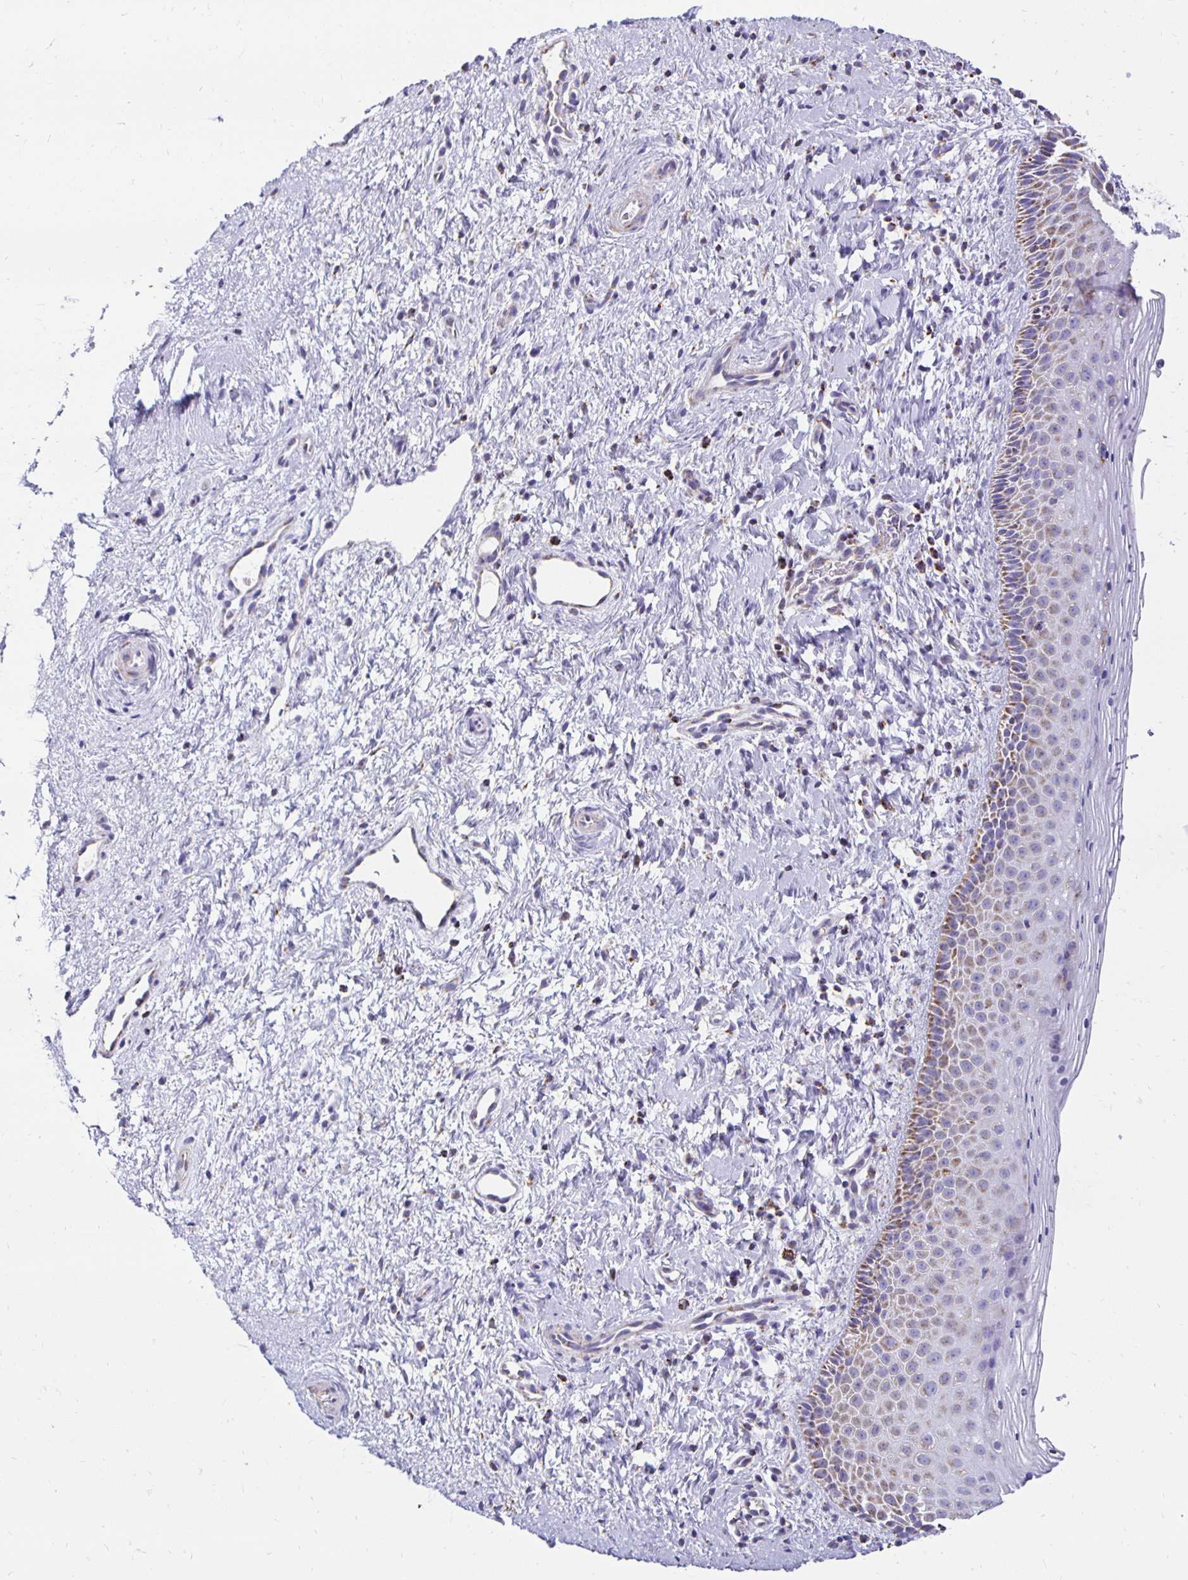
{"staining": {"intensity": "moderate", "quantity": "25%-75%", "location": "cytoplasmic/membranous"}, "tissue": "vagina", "cell_type": "Squamous epithelial cells", "image_type": "normal", "snomed": [{"axis": "morphology", "description": "Normal tissue, NOS"}, {"axis": "topography", "description": "Vagina"}], "caption": "DAB immunohistochemical staining of benign vagina demonstrates moderate cytoplasmic/membranous protein staining in about 25%-75% of squamous epithelial cells.", "gene": "PLAAT2", "patient": {"sex": "female", "age": 51}}